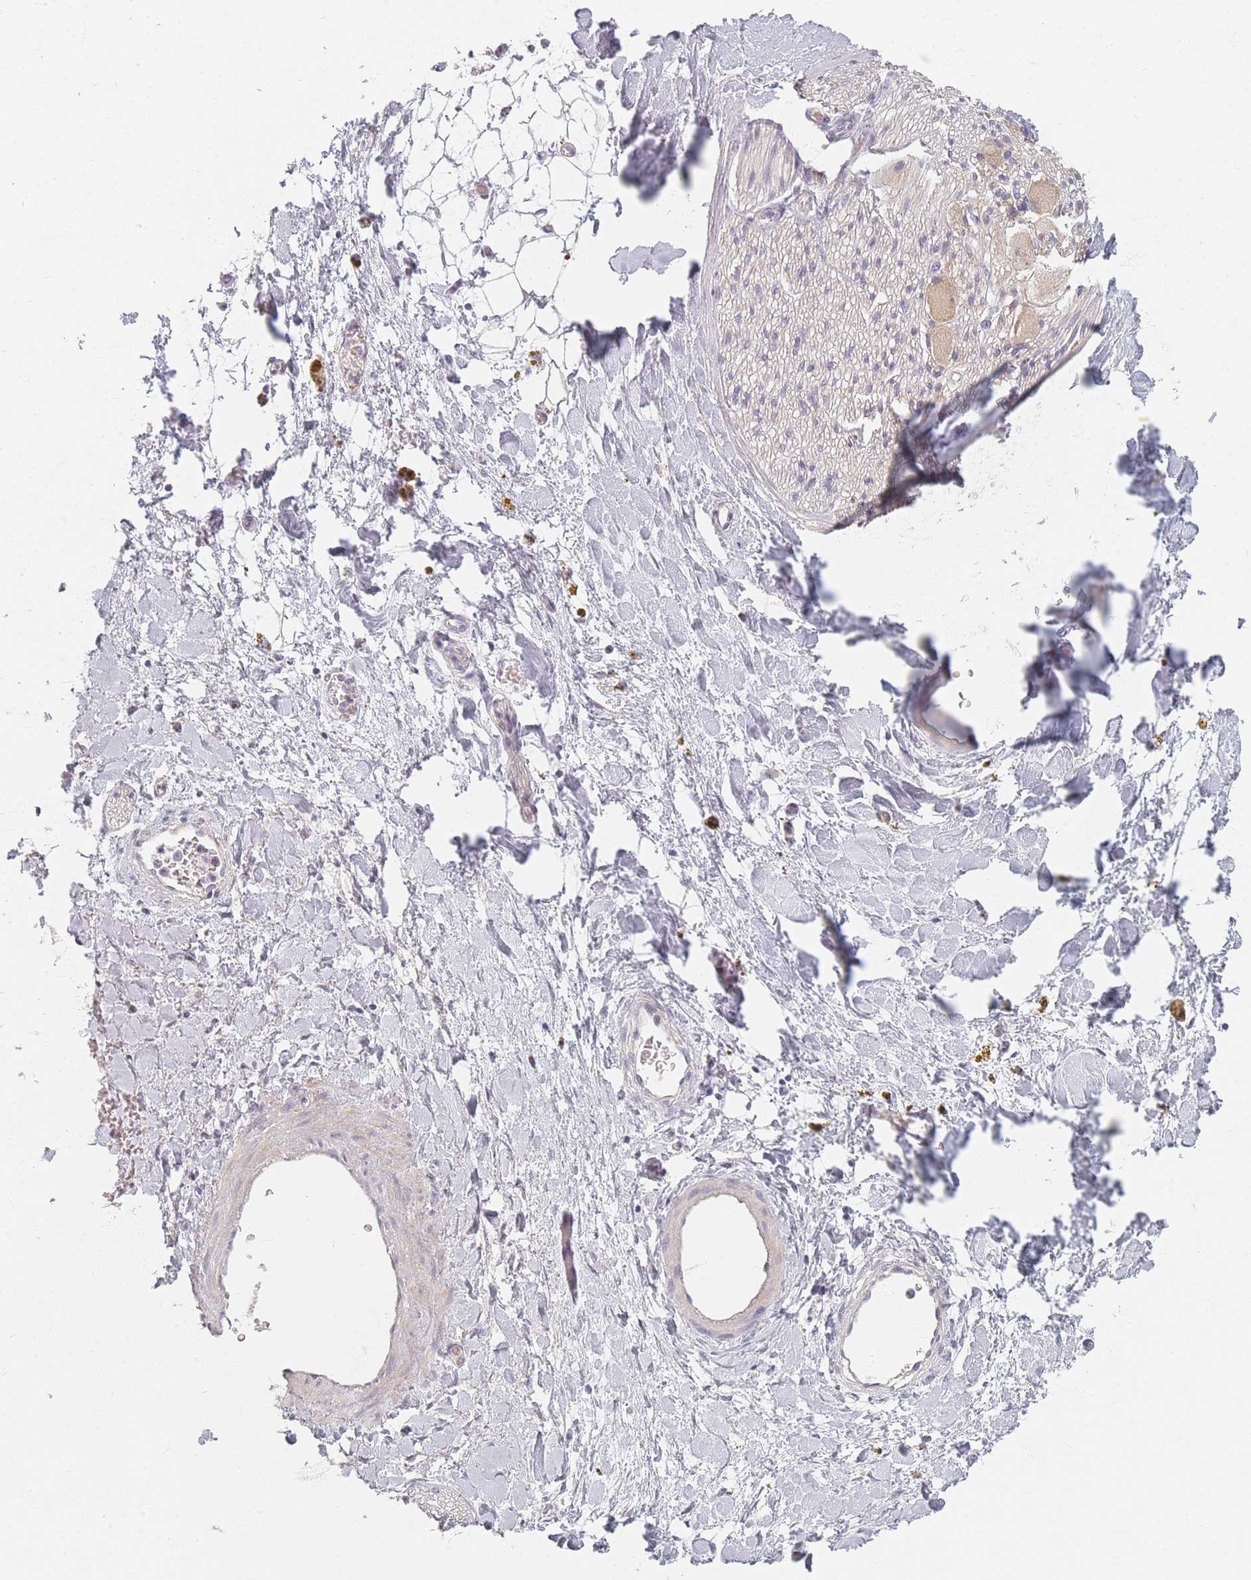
{"staining": {"intensity": "negative", "quantity": "none", "location": "none"}, "tissue": "adipose tissue", "cell_type": "Adipocytes", "image_type": "normal", "snomed": [{"axis": "morphology", "description": "Normal tissue, NOS"}, {"axis": "topography", "description": "Kidney"}, {"axis": "topography", "description": "Peripheral nerve tissue"}], "caption": "Immunohistochemistry (IHC) image of benign adipose tissue: human adipose tissue stained with DAB displays no significant protein staining in adipocytes. Brightfield microscopy of IHC stained with DAB (brown) and hematoxylin (blue), captured at high magnification.", "gene": "TMOD1", "patient": {"sex": "male", "age": 7}}